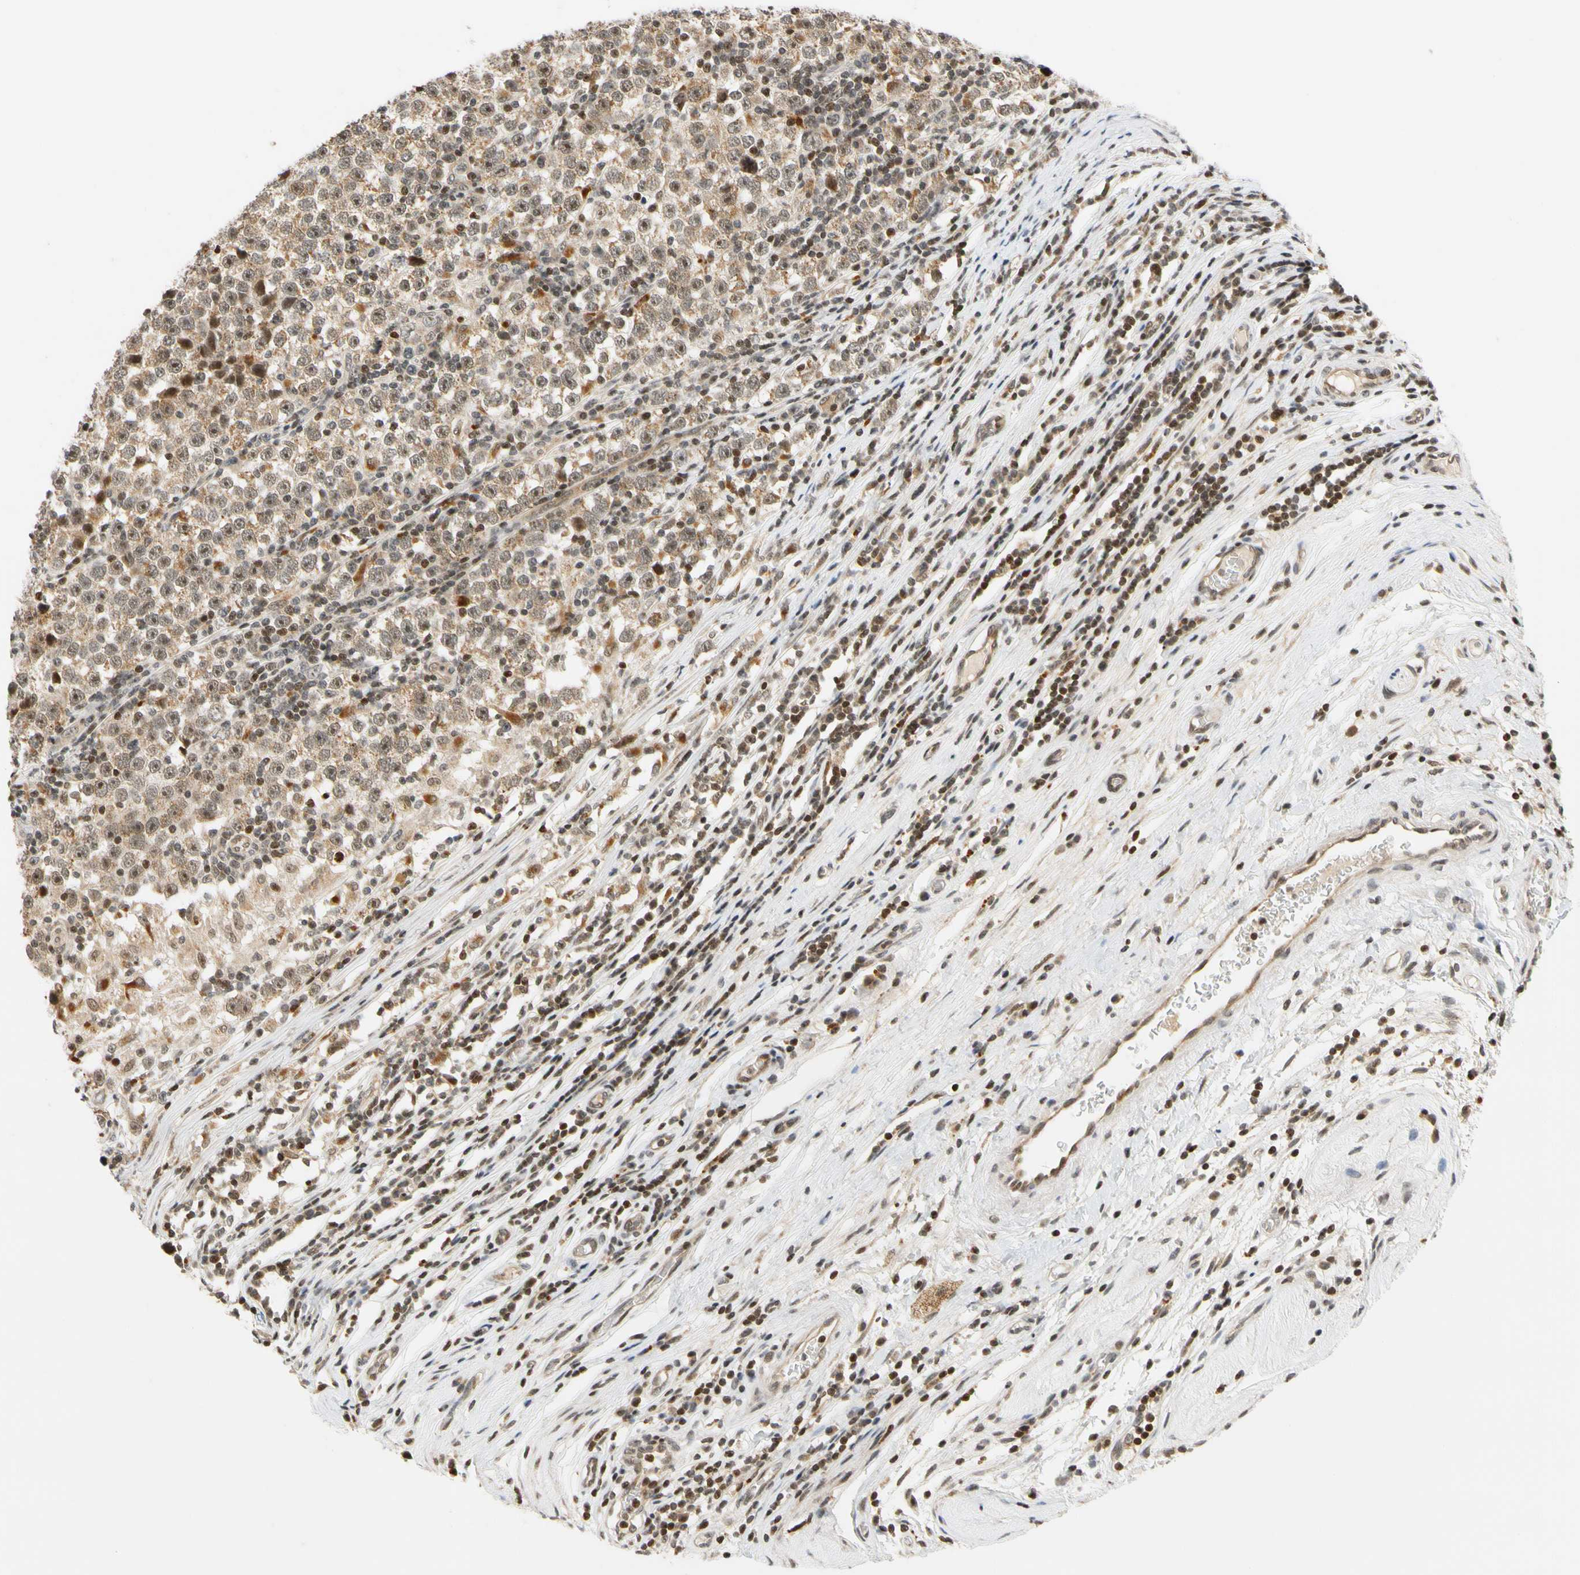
{"staining": {"intensity": "weak", "quantity": ">75%", "location": "cytoplasmic/membranous,nuclear"}, "tissue": "testis cancer", "cell_type": "Tumor cells", "image_type": "cancer", "snomed": [{"axis": "morphology", "description": "Seminoma, NOS"}, {"axis": "topography", "description": "Testis"}], "caption": "IHC of testis cancer demonstrates low levels of weak cytoplasmic/membranous and nuclear positivity in about >75% of tumor cells. The protein is shown in brown color, while the nuclei are stained blue.", "gene": "CDK7", "patient": {"sex": "male", "age": 43}}